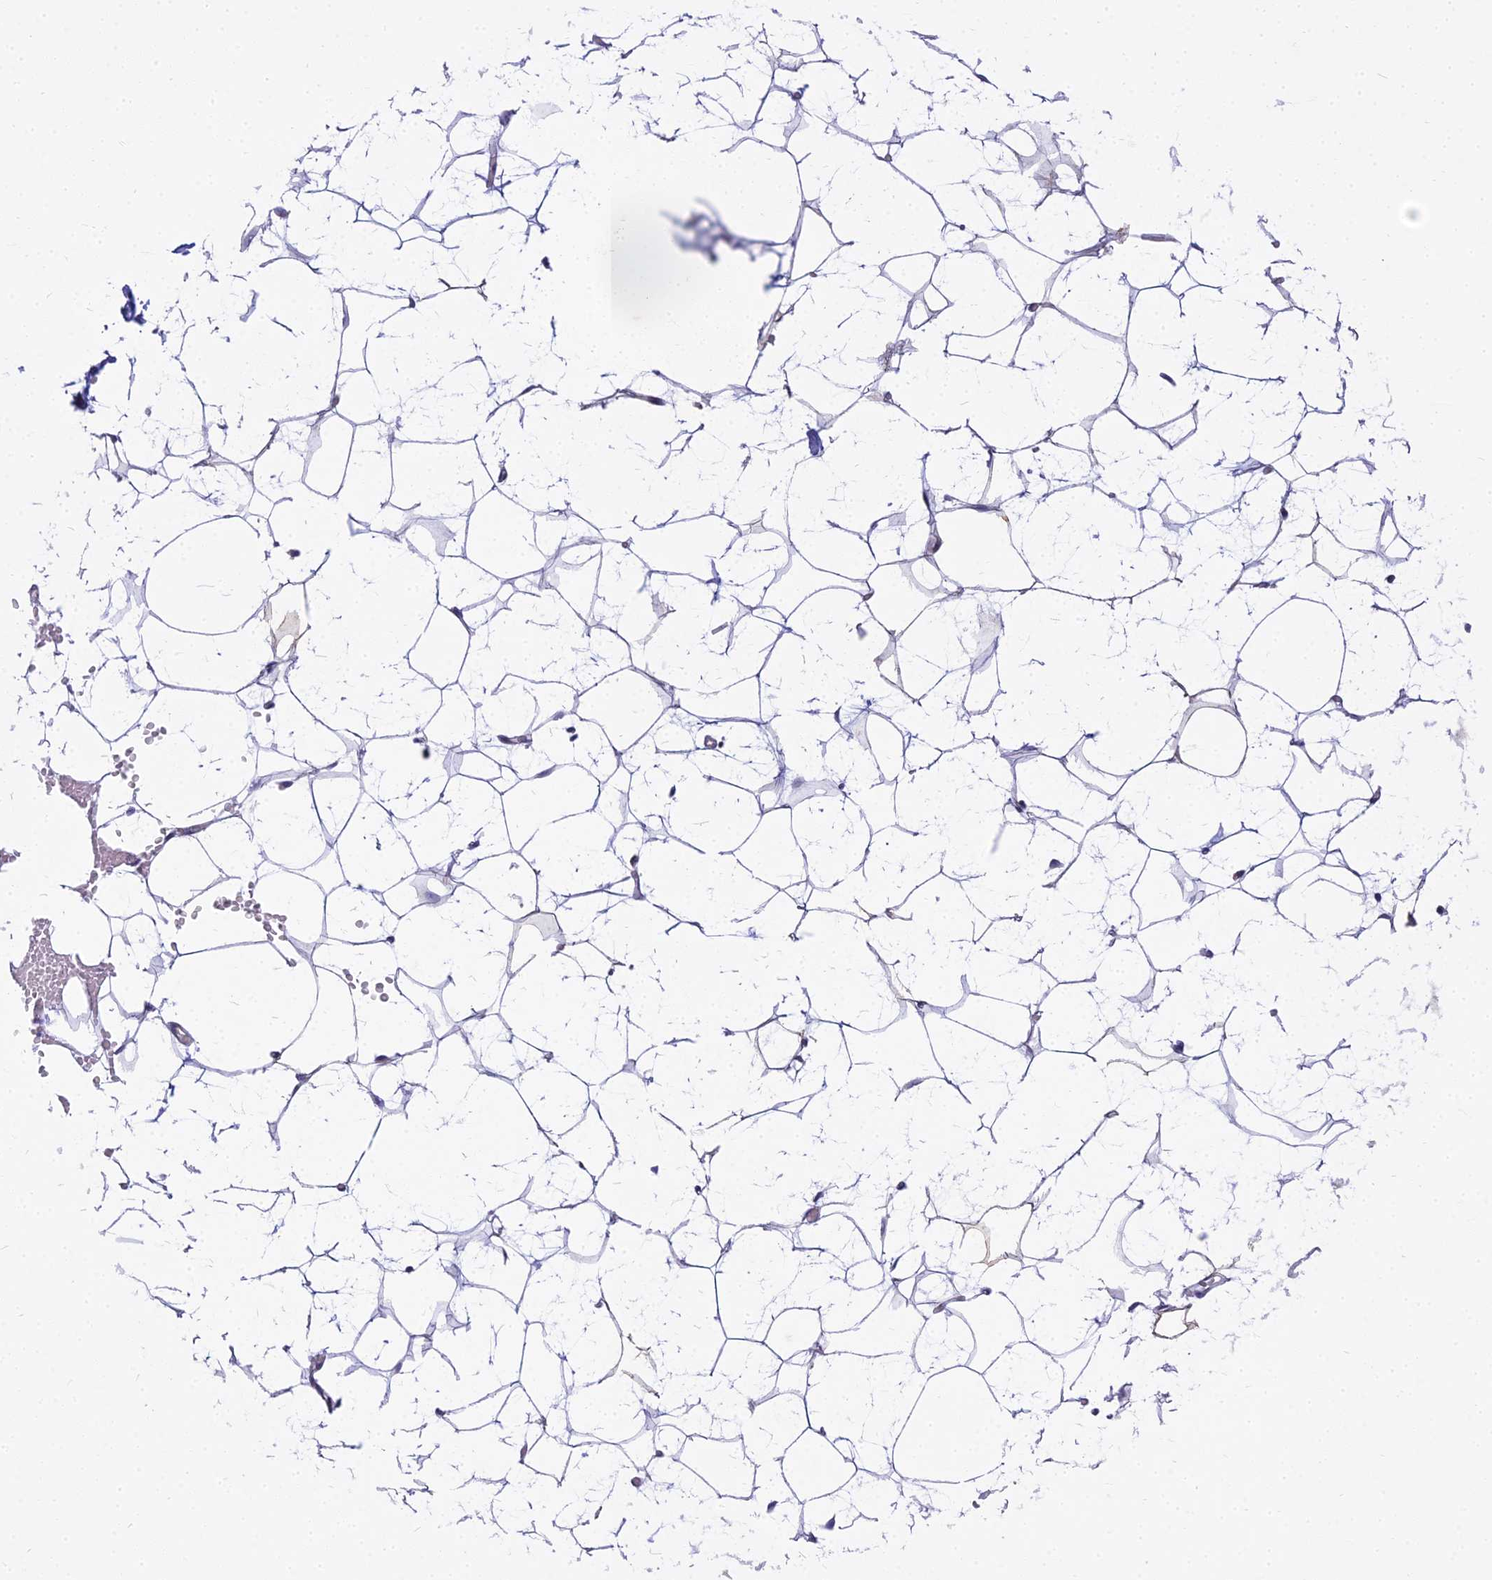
{"staining": {"intensity": "negative", "quantity": "none", "location": "none"}, "tissue": "adipose tissue", "cell_type": "Adipocytes", "image_type": "normal", "snomed": [{"axis": "morphology", "description": "Normal tissue, NOS"}, {"axis": "topography", "description": "Breast"}], "caption": "This is a histopathology image of immunohistochemistry (IHC) staining of unremarkable adipose tissue, which shows no staining in adipocytes.", "gene": "SMIM24", "patient": {"sex": "female", "age": 23}}